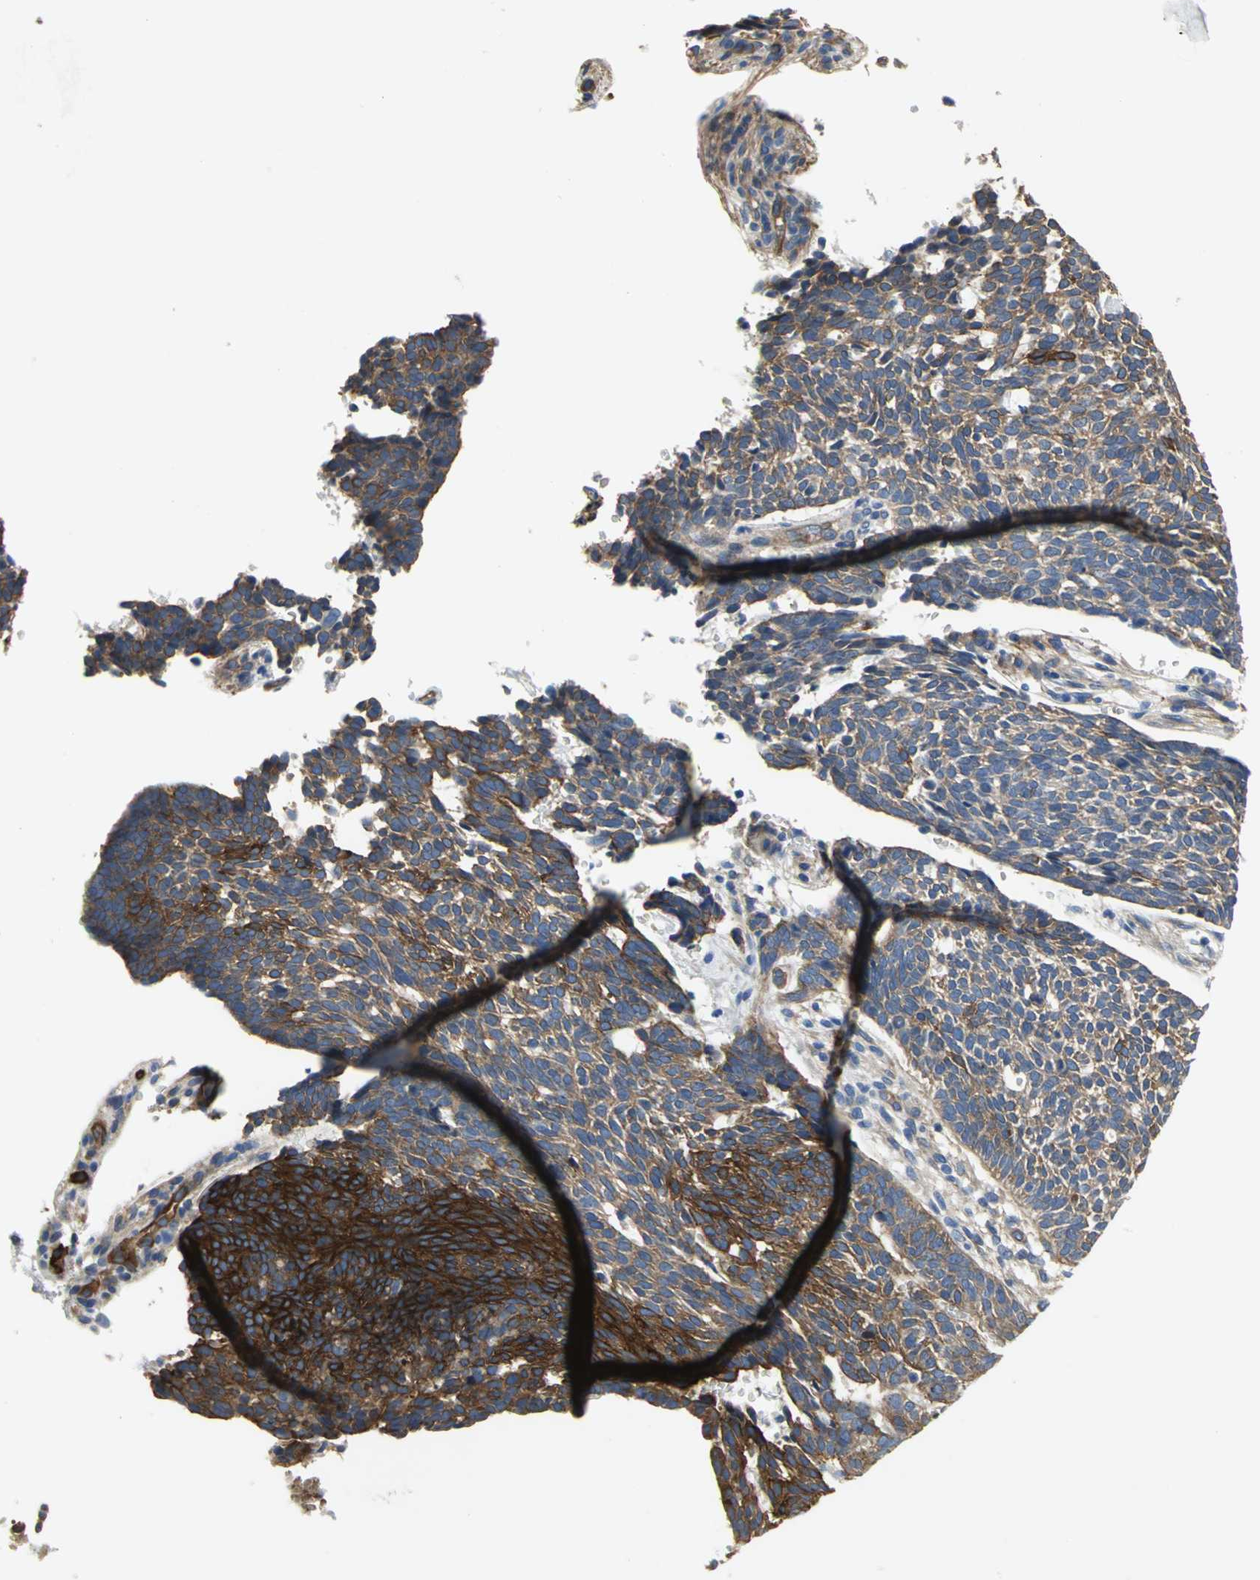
{"staining": {"intensity": "strong", "quantity": ">75%", "location": "cytoplasmic/membranous"}, "tissue": "skin cancer", "cell_type": "Tumor cells", "image_type": "cancer", "snomed": [{"axis": "morphology", "description": "Normal tissue, NOS"}, {"axis": "morphology", "description": "Basal cell carcinoma"}, {"axis": "topography", "description": "Skin"}], "caption": "Strong cytoplasmic/membranous protein positivity is present in about >75% of tumor cells in skin cancer (basal cell carcinoma).", "gene": "FLNB", "patient": {"sex": "male", "age": 87}}